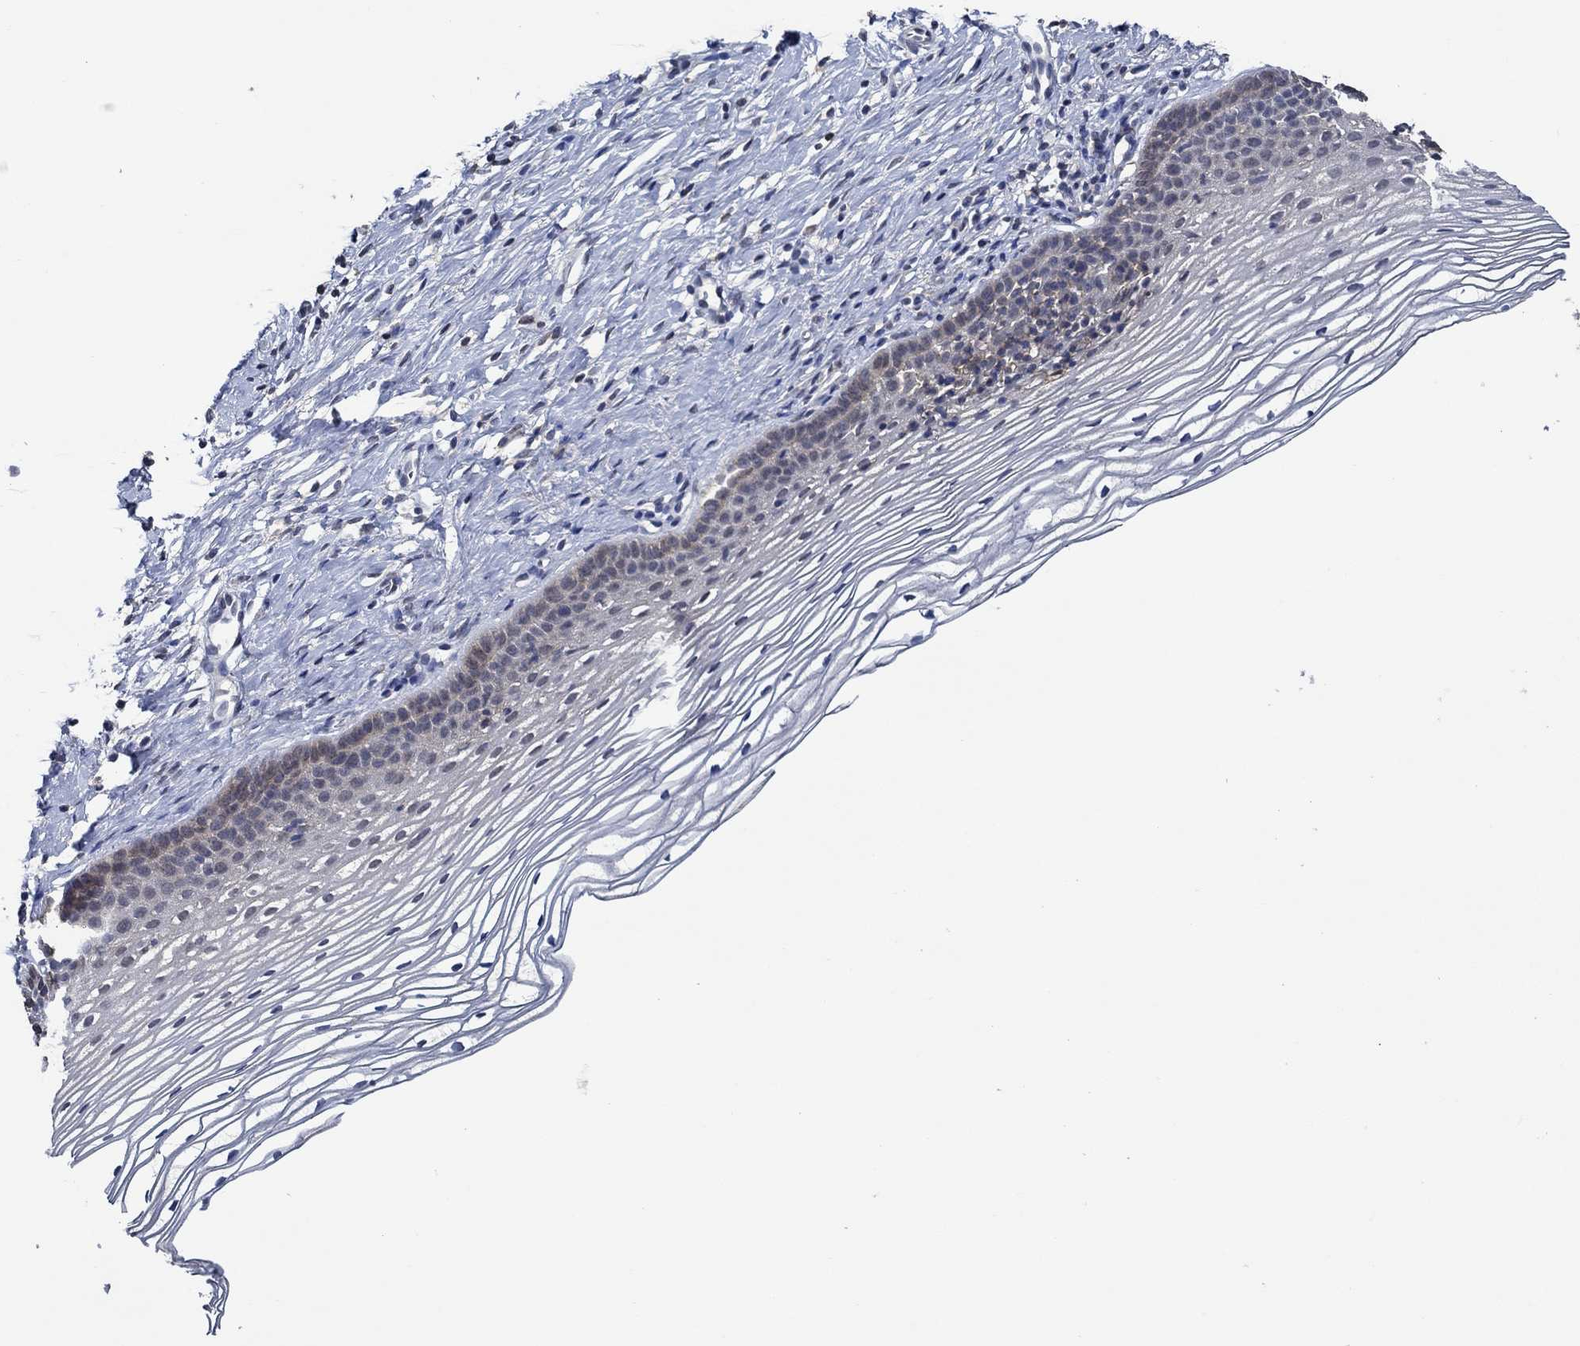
{"staining": {"intensity": "negative", "quantity": "none", "location": "none"}, "tissue": "cervix", "cell_type": "Glandular cells", "image_type": "normal", "snomed": [{"axis": "morphology", "description": "Normal tissue, NOS"}, {"axis": "topography", "description": "Cervix"}], "caption": "Protein analysis of benign cervix demonstrates no significant positivity in glandular cells.", "gene": "DACT1", "patient": {"sex": "female", "age": 39}}